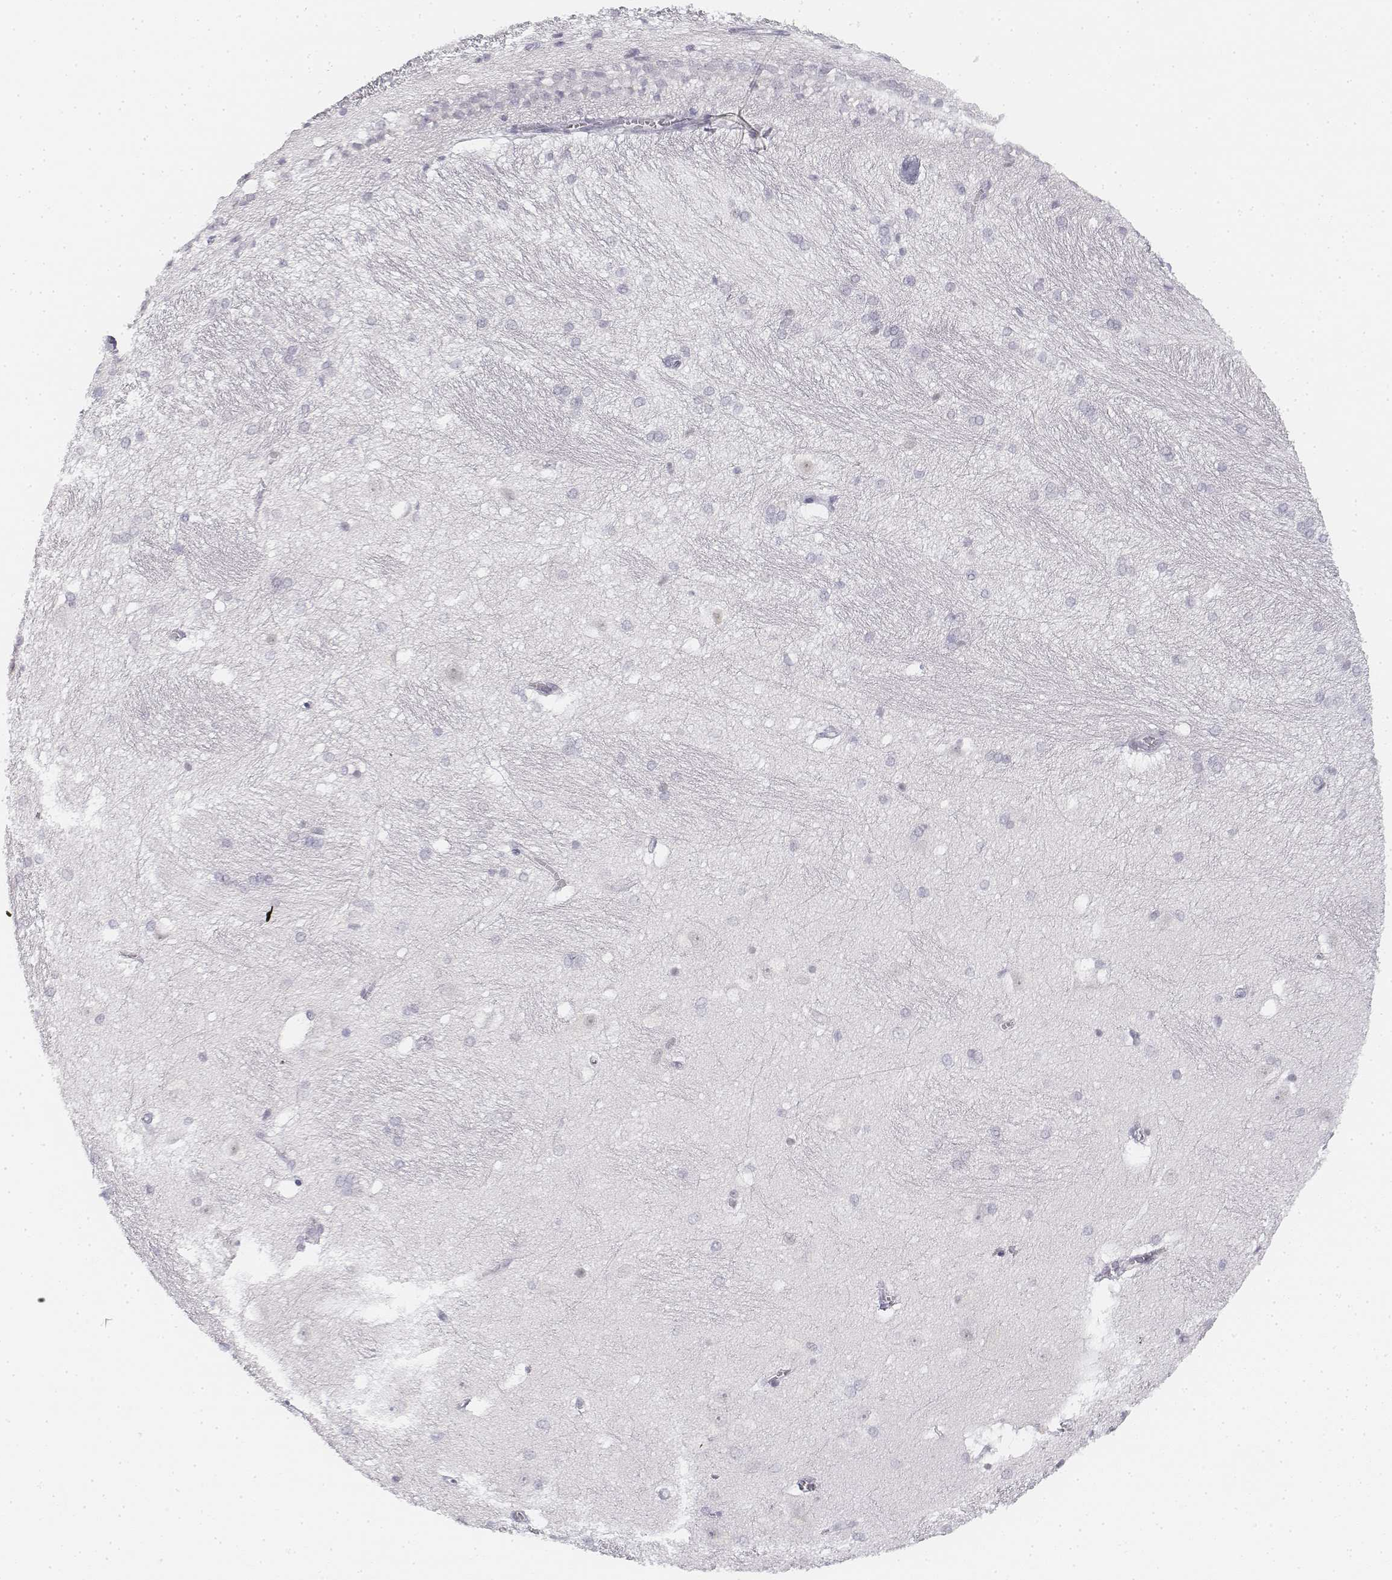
{"staining": {"intensity": "negative", "quantity": "none", "location": "none"}, "tissue": "hippocampus", "cell_type": "Glial cells", "image_type": "normal", "snomed": [{"axis": "morphology", "description": "Normal tissue, NOS"}, {"axis": "topography", "description": "Cerebral cortex"}, {"axis": "topography", "description": "Hippocampus"}], "caption": "Hippocampus stained for a protein using IHC exhibits no expression glial cells.", "gene": "KRTAP2", "patient": {"sex": "female", "age": 19}}